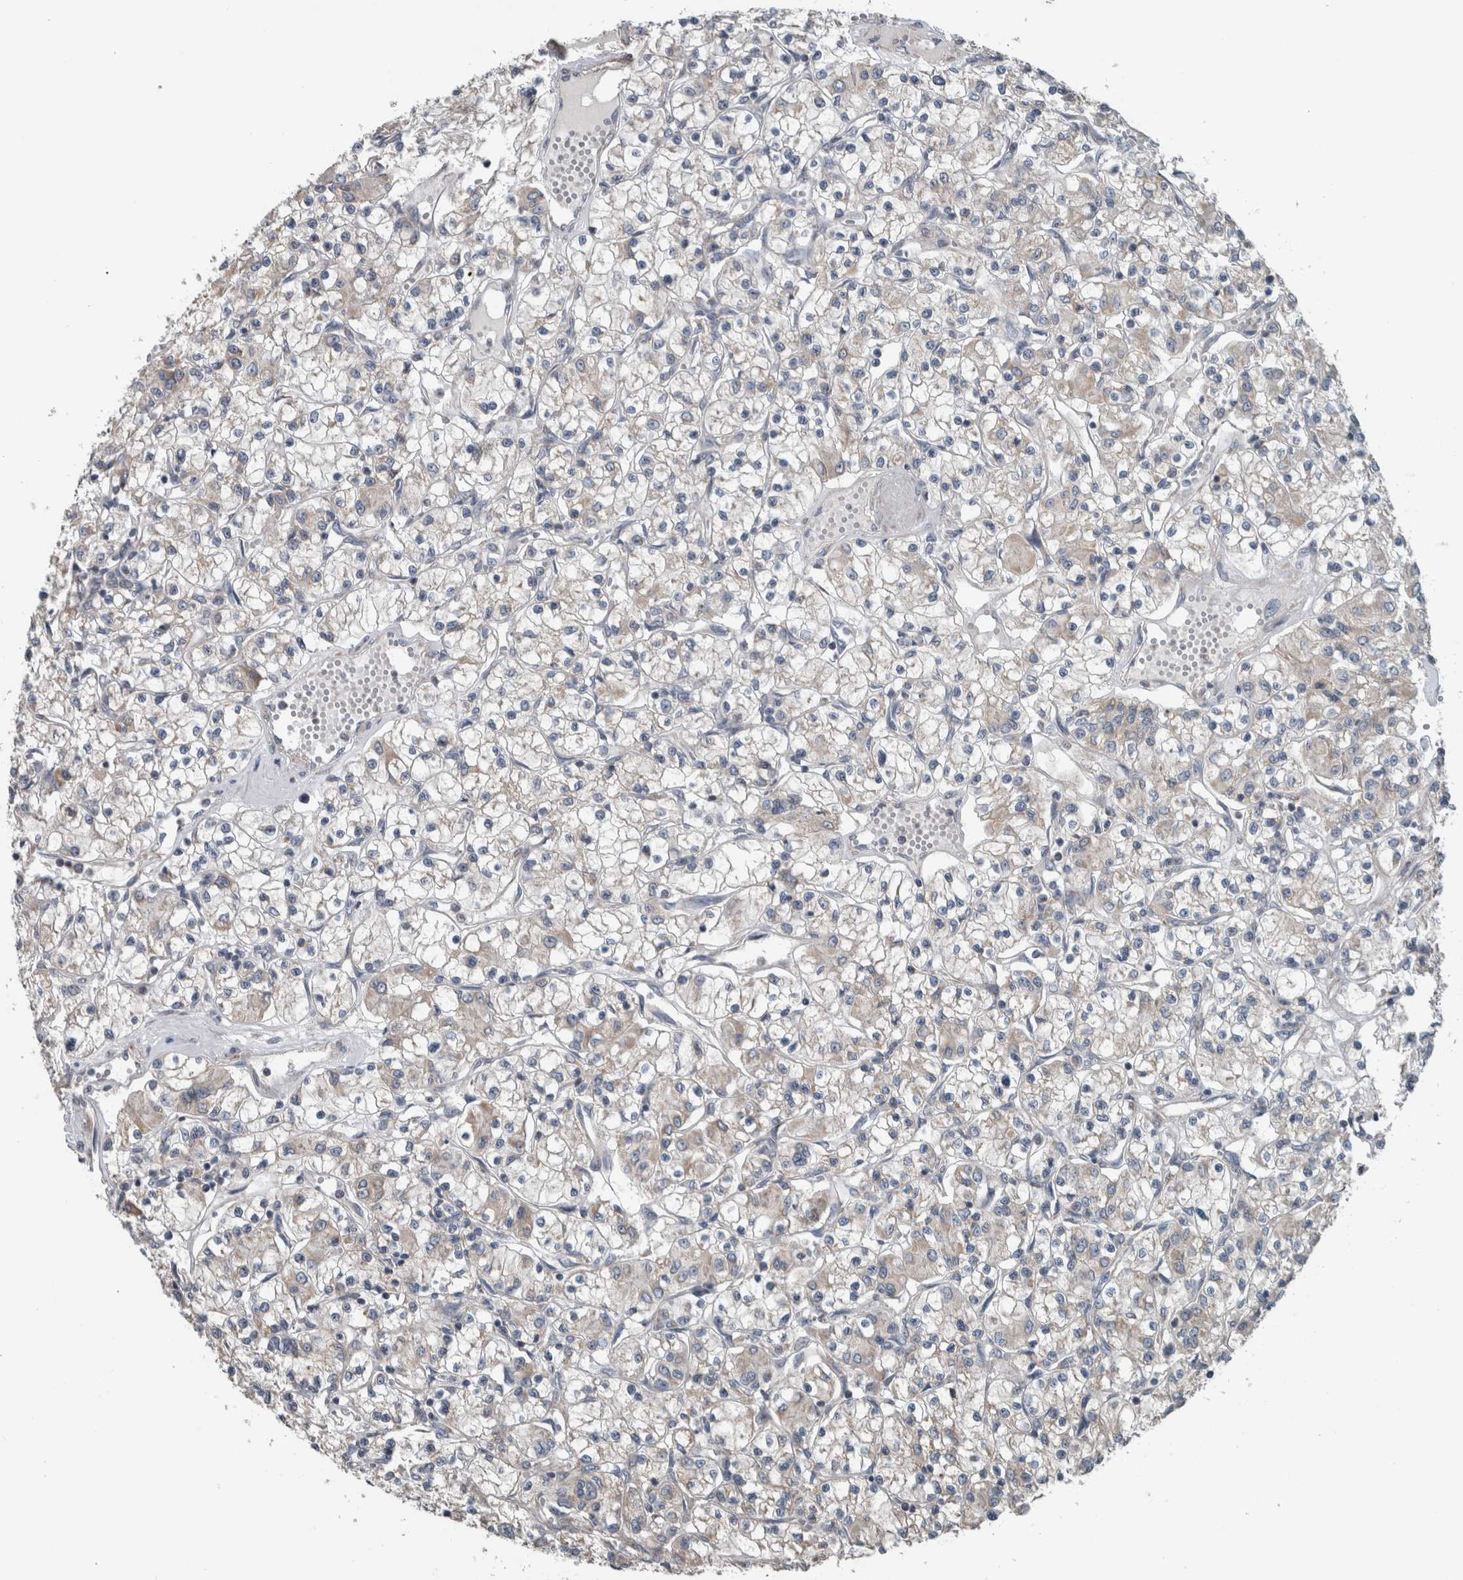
{"staining": {"intensity": "weak", "quantity": "<25%", "location": "cytoplasmic/membranous"}, "tissue": "renal cancer", "cell_type": "Tumor cells", "image_type": "cancer", "snomed": [{"axis": "morphology", "description": "Adenocarcinoma, NOS"}, {"axis": "topography", "description": "Kidney"}], "caption": "High power microscopy micrograph of an immunohistochemistry micrograph of renal cancer, revealing no significant staining in tumor cells. (Stains: DAB (3,3'-diaminobenzidine) IHC with hematoxylin counter stain, Microscopy: brightfield microscopy at high magnification).", "gene": "ARMC1", "patient": {"sex": "female", "age": 59}}